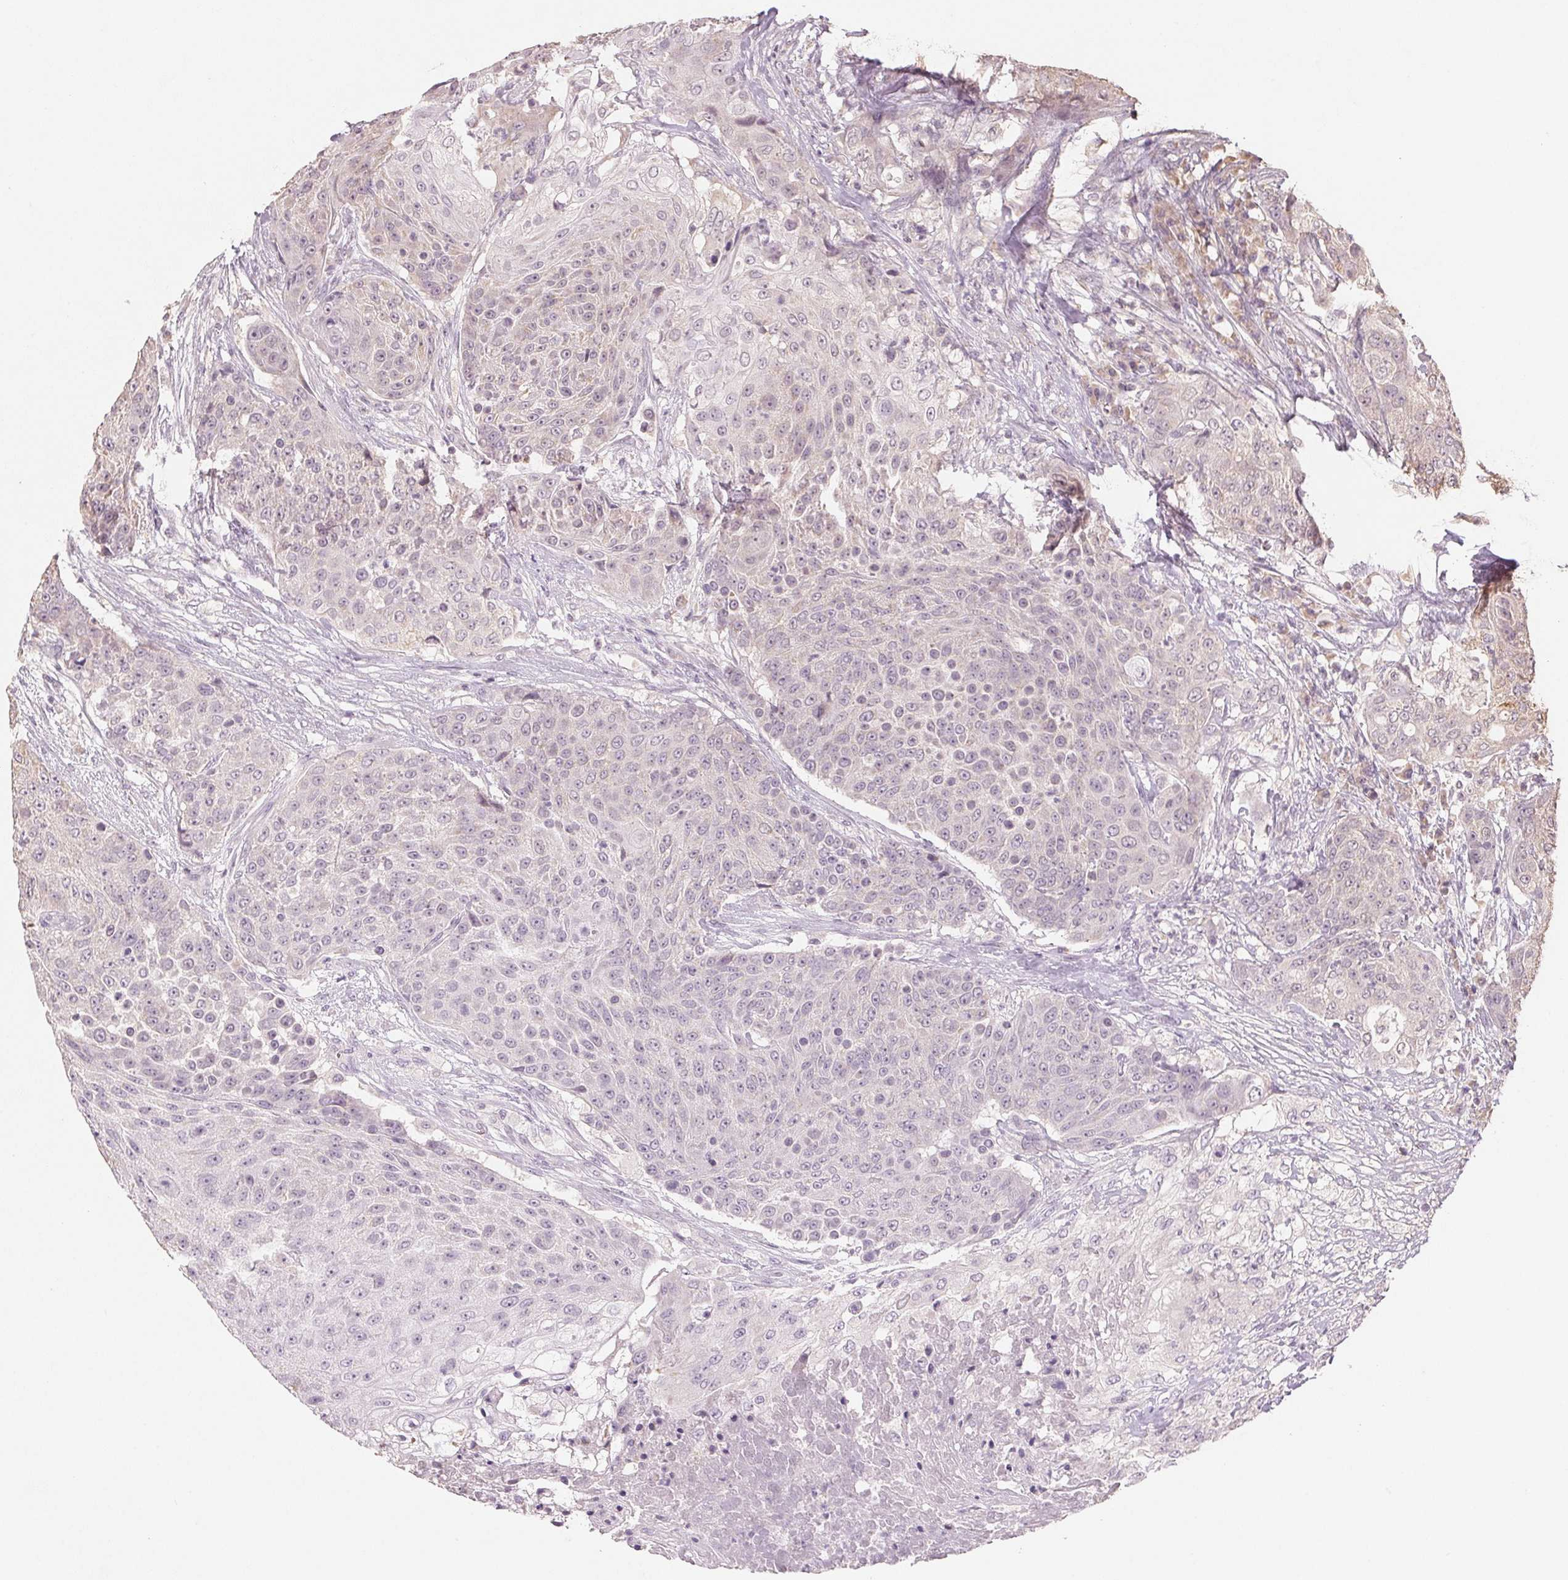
{"staining": {"intensity": "negative", "quantity": "none", "location": "none"}, "tissue": "urothelial cancer", "cell_type": "Tumor cells", "image_type": "cancer", "snomed": [{"axis": "morphology", "description": "Urothelial carcinoma, High grade"}, {"axis": "topography", "description": "Urinary bladder"}], "caption": "This photomicrograph is of urothelial cancer stained with immunohistochemistry (IHC) to label a protein in brown with the nuclei are counter-stained blue. There is no positivity in tumor cells.", "gene": "COX14", "patient": {"sex": "female", "age": 63}}